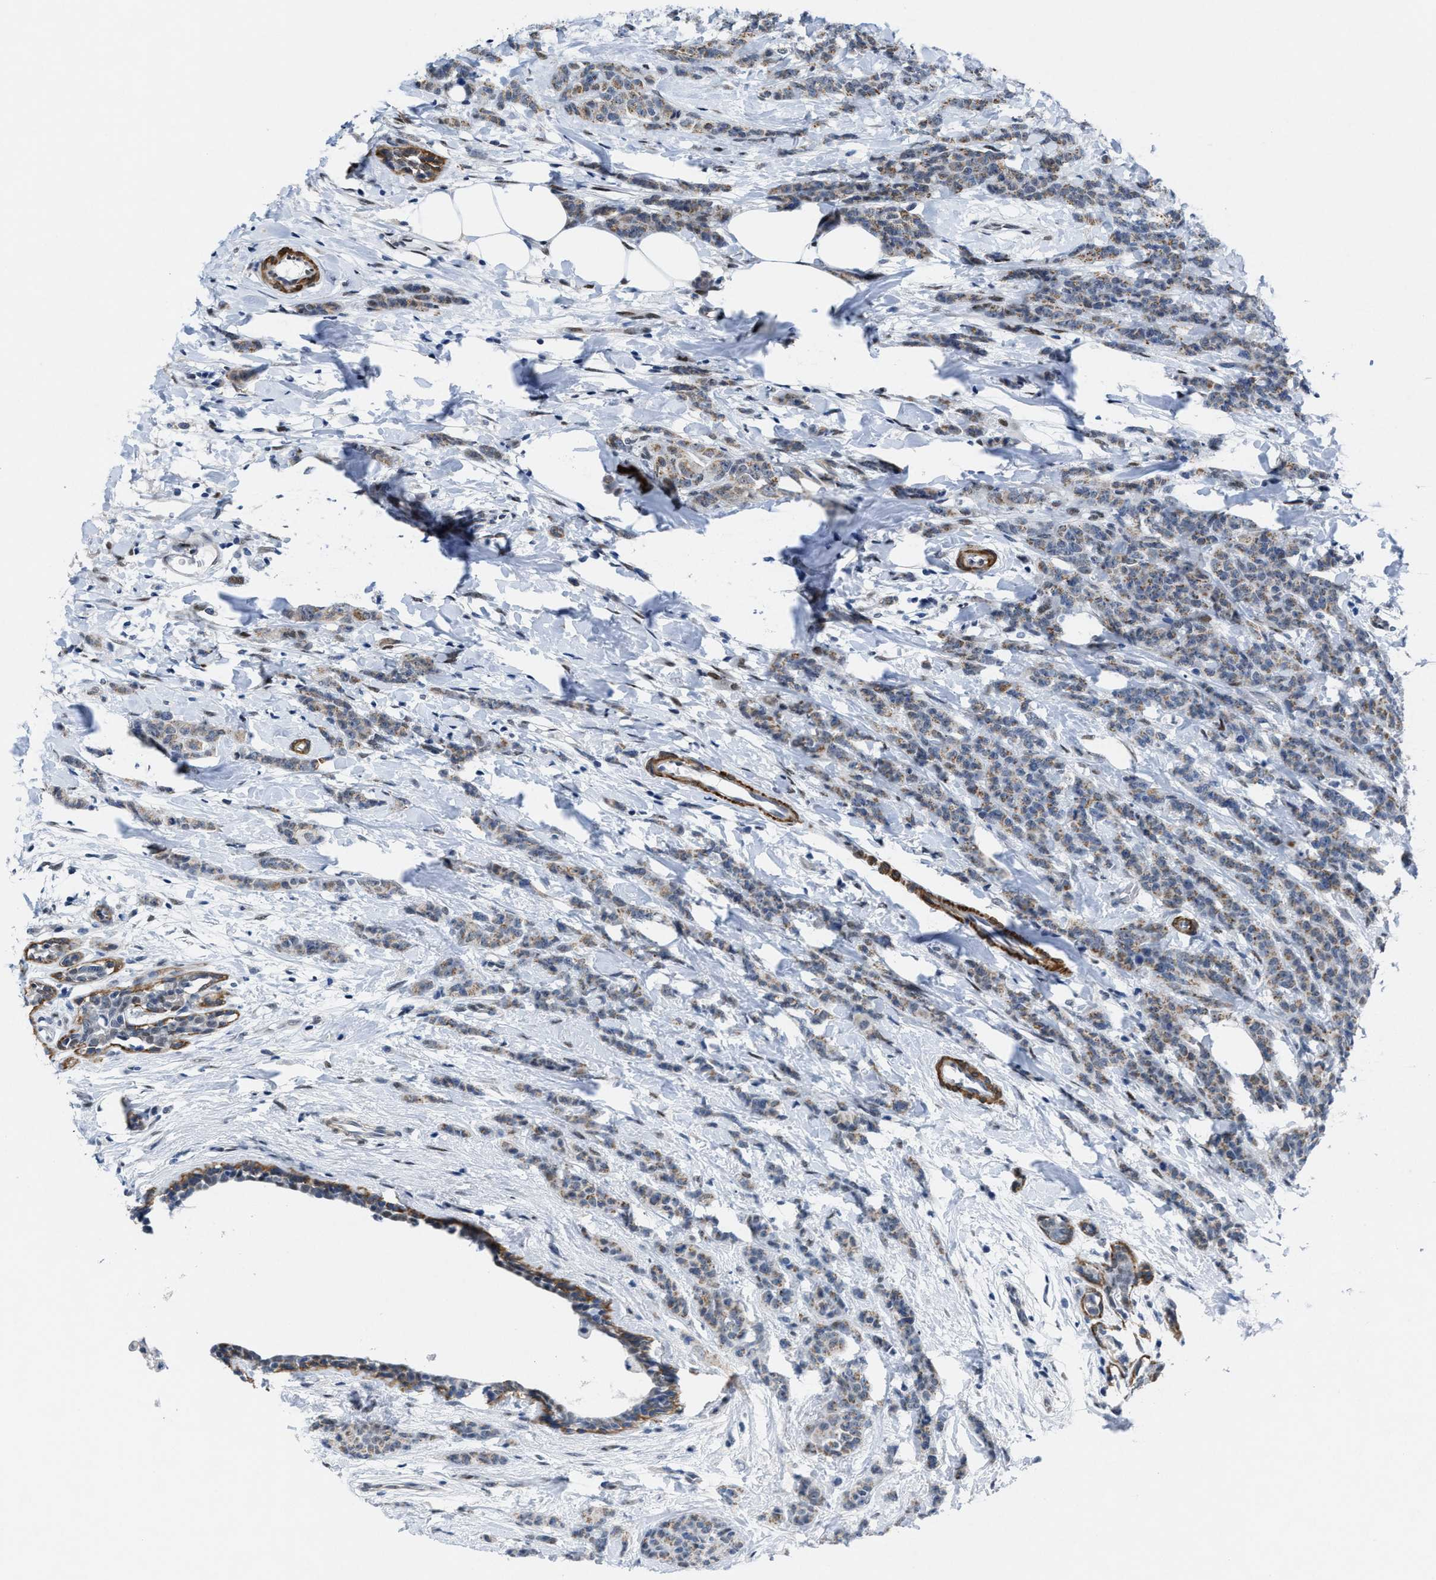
{"staining": {"intensity": "weak", "quantity": ">75%", "location": "cytoplasmic/membranous"}, "tissue": "breast cancer", "cell_type": "Tumor cells", "image_type": "cancer", "snomed": [{"axis": "morphology", "description": "Normal tissue, NOS"}, {"axis": "morphology", "description": "Duct carcinoma"}, {"axis": "topography", "description": "Breast"}], "caption": "Infiltrating ductal carcinoma (breast) tissue displays weak cytoplasmic/membranous expression in approximately >75% of tumor cells, visualized by immunohistochemistry. (DAB IHC with brightfield microscopy, high magnification).", "gene": "ID3", "patient": {"sex": "female", "age": 40}}